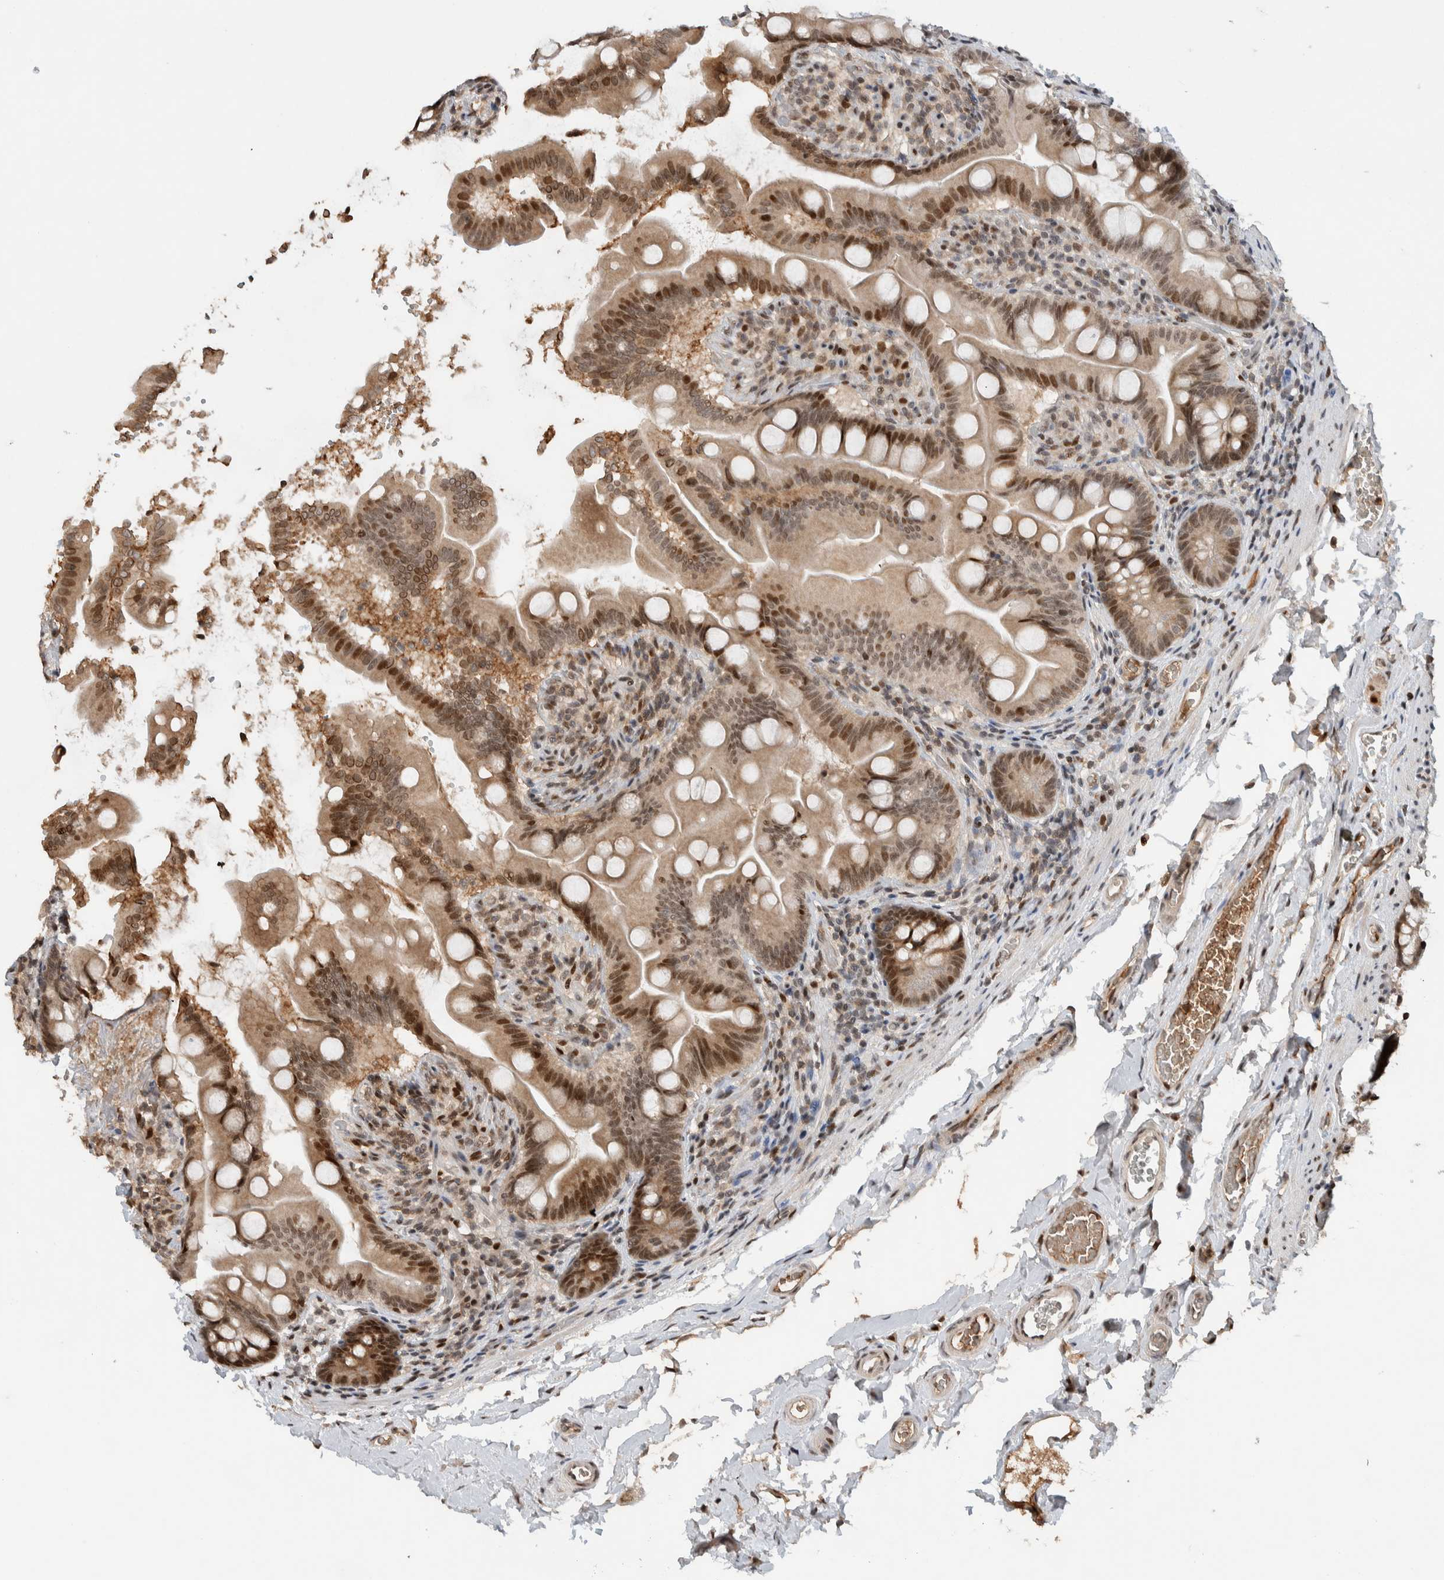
{"staining": {"intensity": "moderate", "quantity": ">75%", "location": "cytoplasmic/membranous,nuclear"}, "tissue": "small intestine", "cell_type": "Glandular cells", "image_type": "normal", "snomed": [{"axis": "morphology", "description": "Normal tissue, NOS"}, {"axis": "topography", "description": "Small intestine"}], "caption": "Immunohistochemical staining of benign small intestine exhibits >75% levels of moderate cytoplasmic/membranous,nuclear protein staining in approximately >75% of glandular cells.", "gene": "ZNF521", "patient": {"sex": "female", "age": 56}}